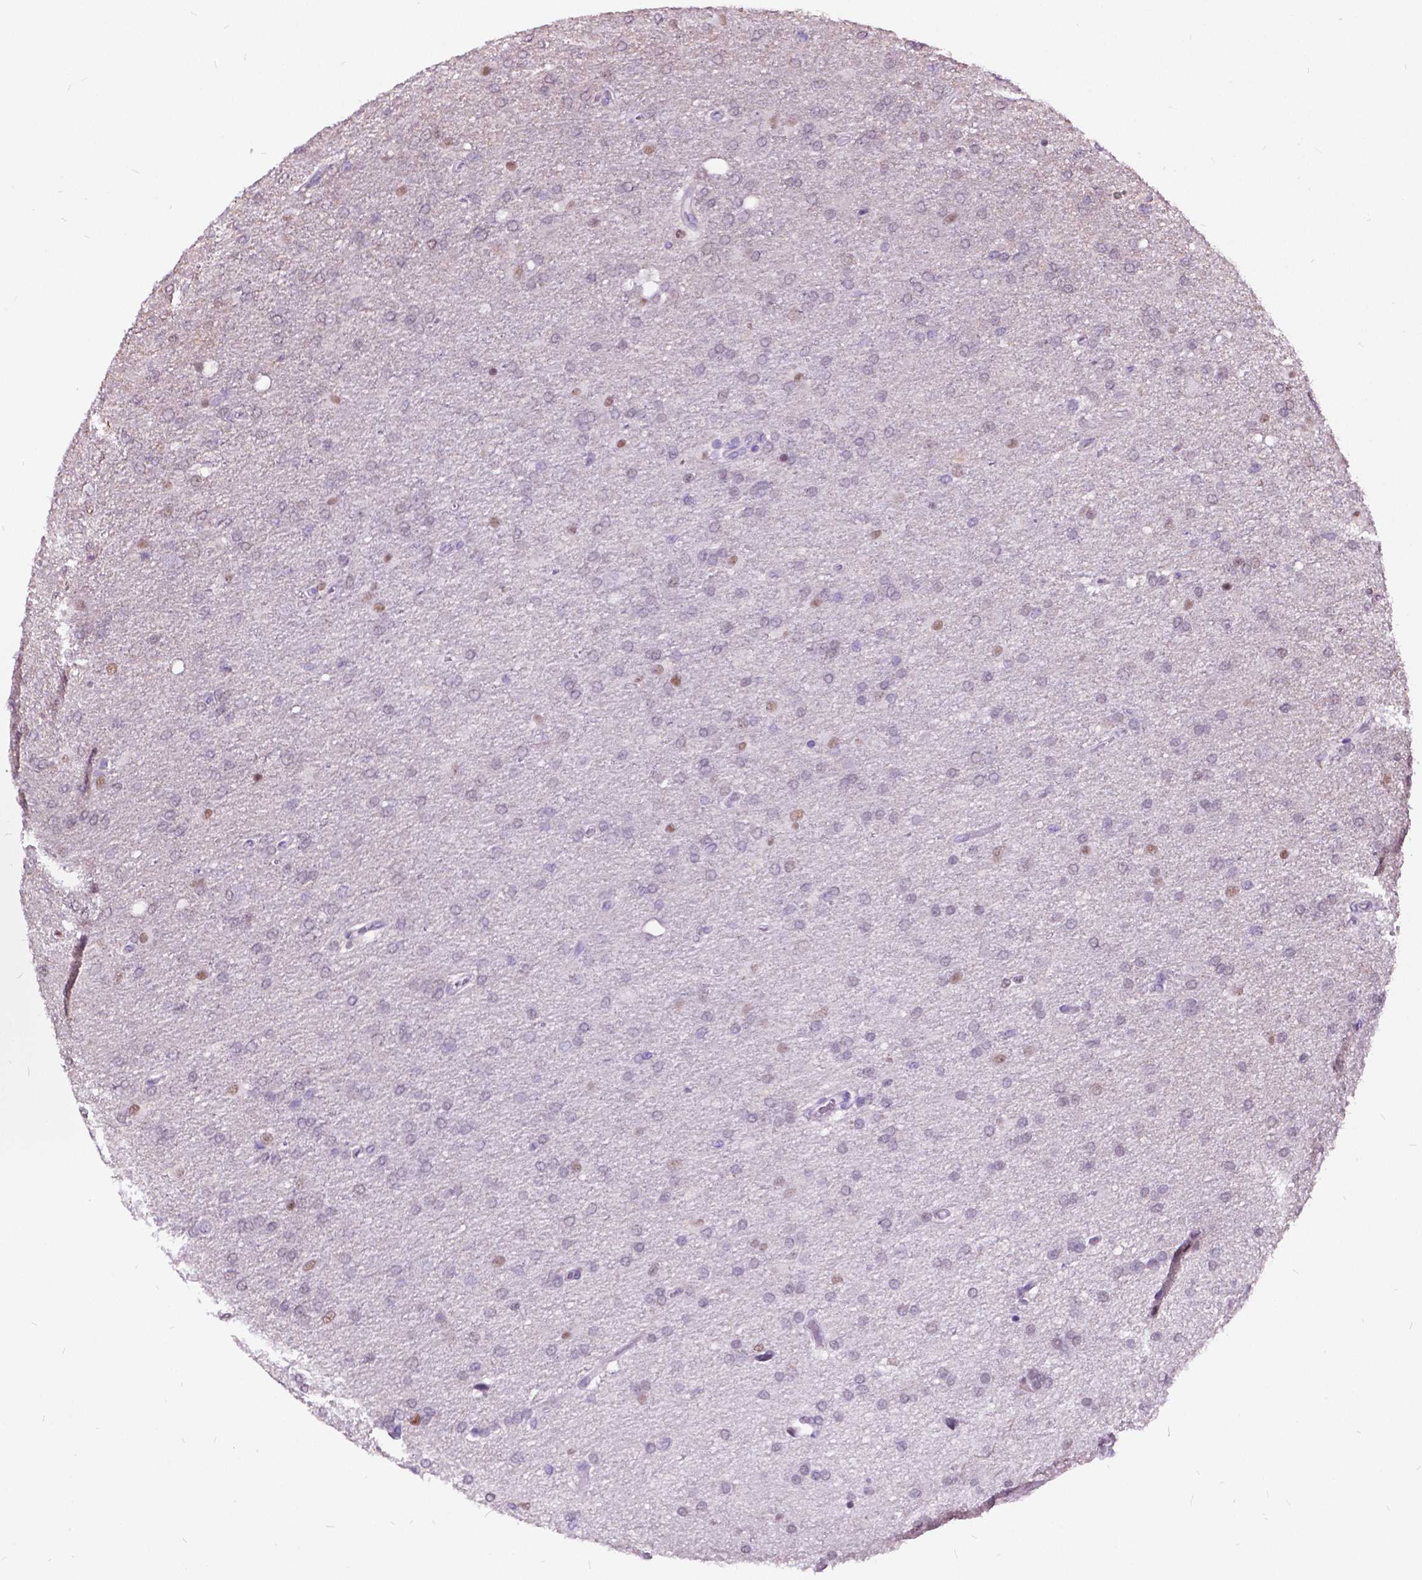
{"staining": {"intensity": "weak", "quantity": "<25%", "location": "nuclear"}, "tissue": "glioma", "cell_type": "Tumor cells", "image_type": "cancer", "snomed": [{"axis": "morphology", "description": "Glioma, malignant, High grade"}, {"axis": "topography", "description": "Cerebral cortex"}], "caption": "DAB (3,3'-diaminobenzidine) immunohistochemical staining of glioma demonstrates no significant expression in tumor cells. (DAB (3,3'-diaminobenzidine) immunohistochemistry with hematoxylin counter stain).", "gene": "DPF3", "patient": {"sex": "male", "age": 70}}